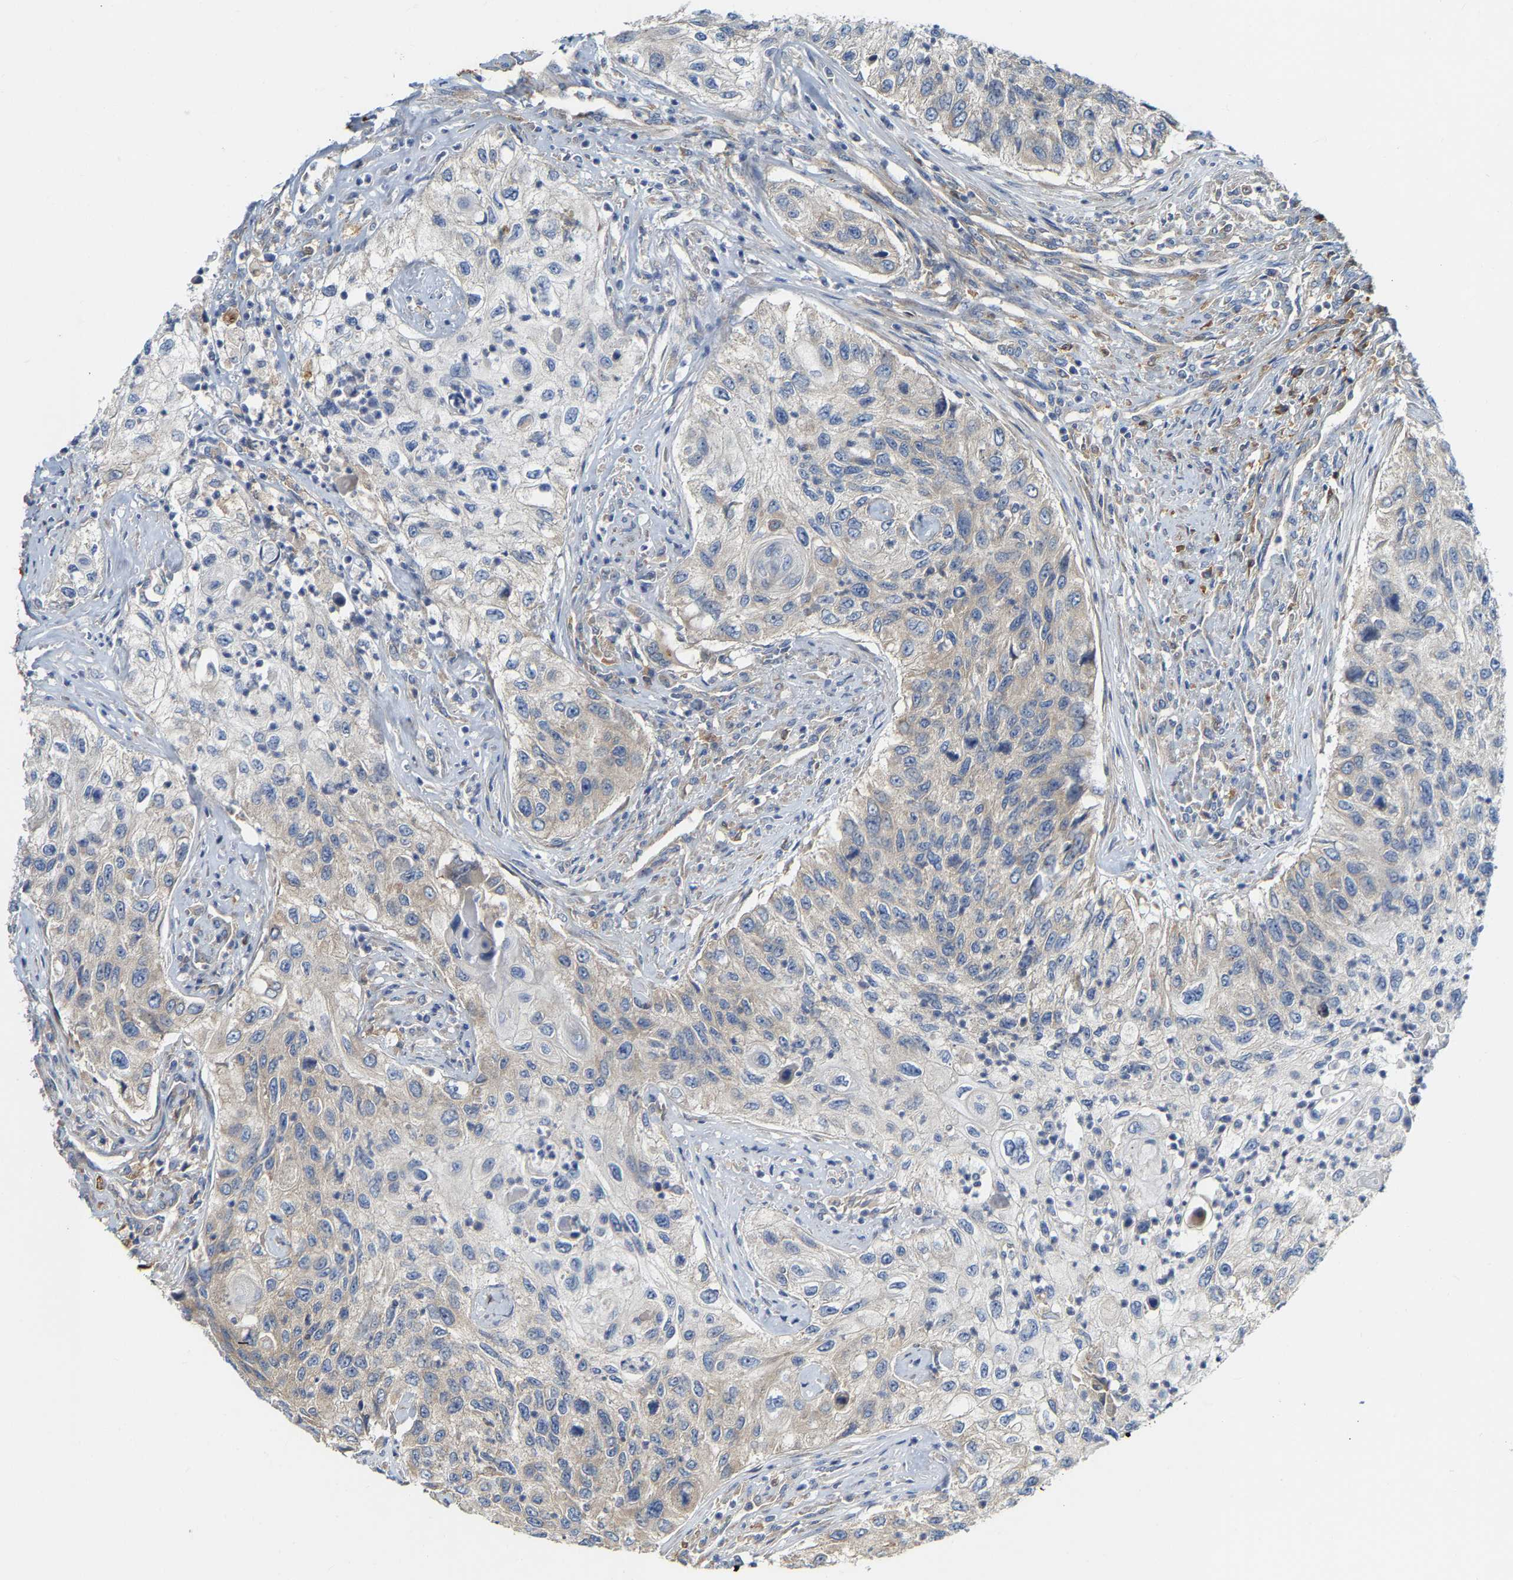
{"staining": {"intensity": "weak", "quantity": "<25%", "location": "cytoplasmic/membranous"}, "tissue": "urothelial cancer", "cell_type": "Tumor cells", "image_type": "cancer", "snomed": [{"axis": "morphology", "description": "Urothelial carcinoma, High grade"}, {"axis": "topography", "description": "Urinary bladder"}], "caption": "The micrograph shows no significant staining in tumor cells of urothelial cancer.", "gene": "PCNT", "patient": {"sex": "female", "age": 60}}